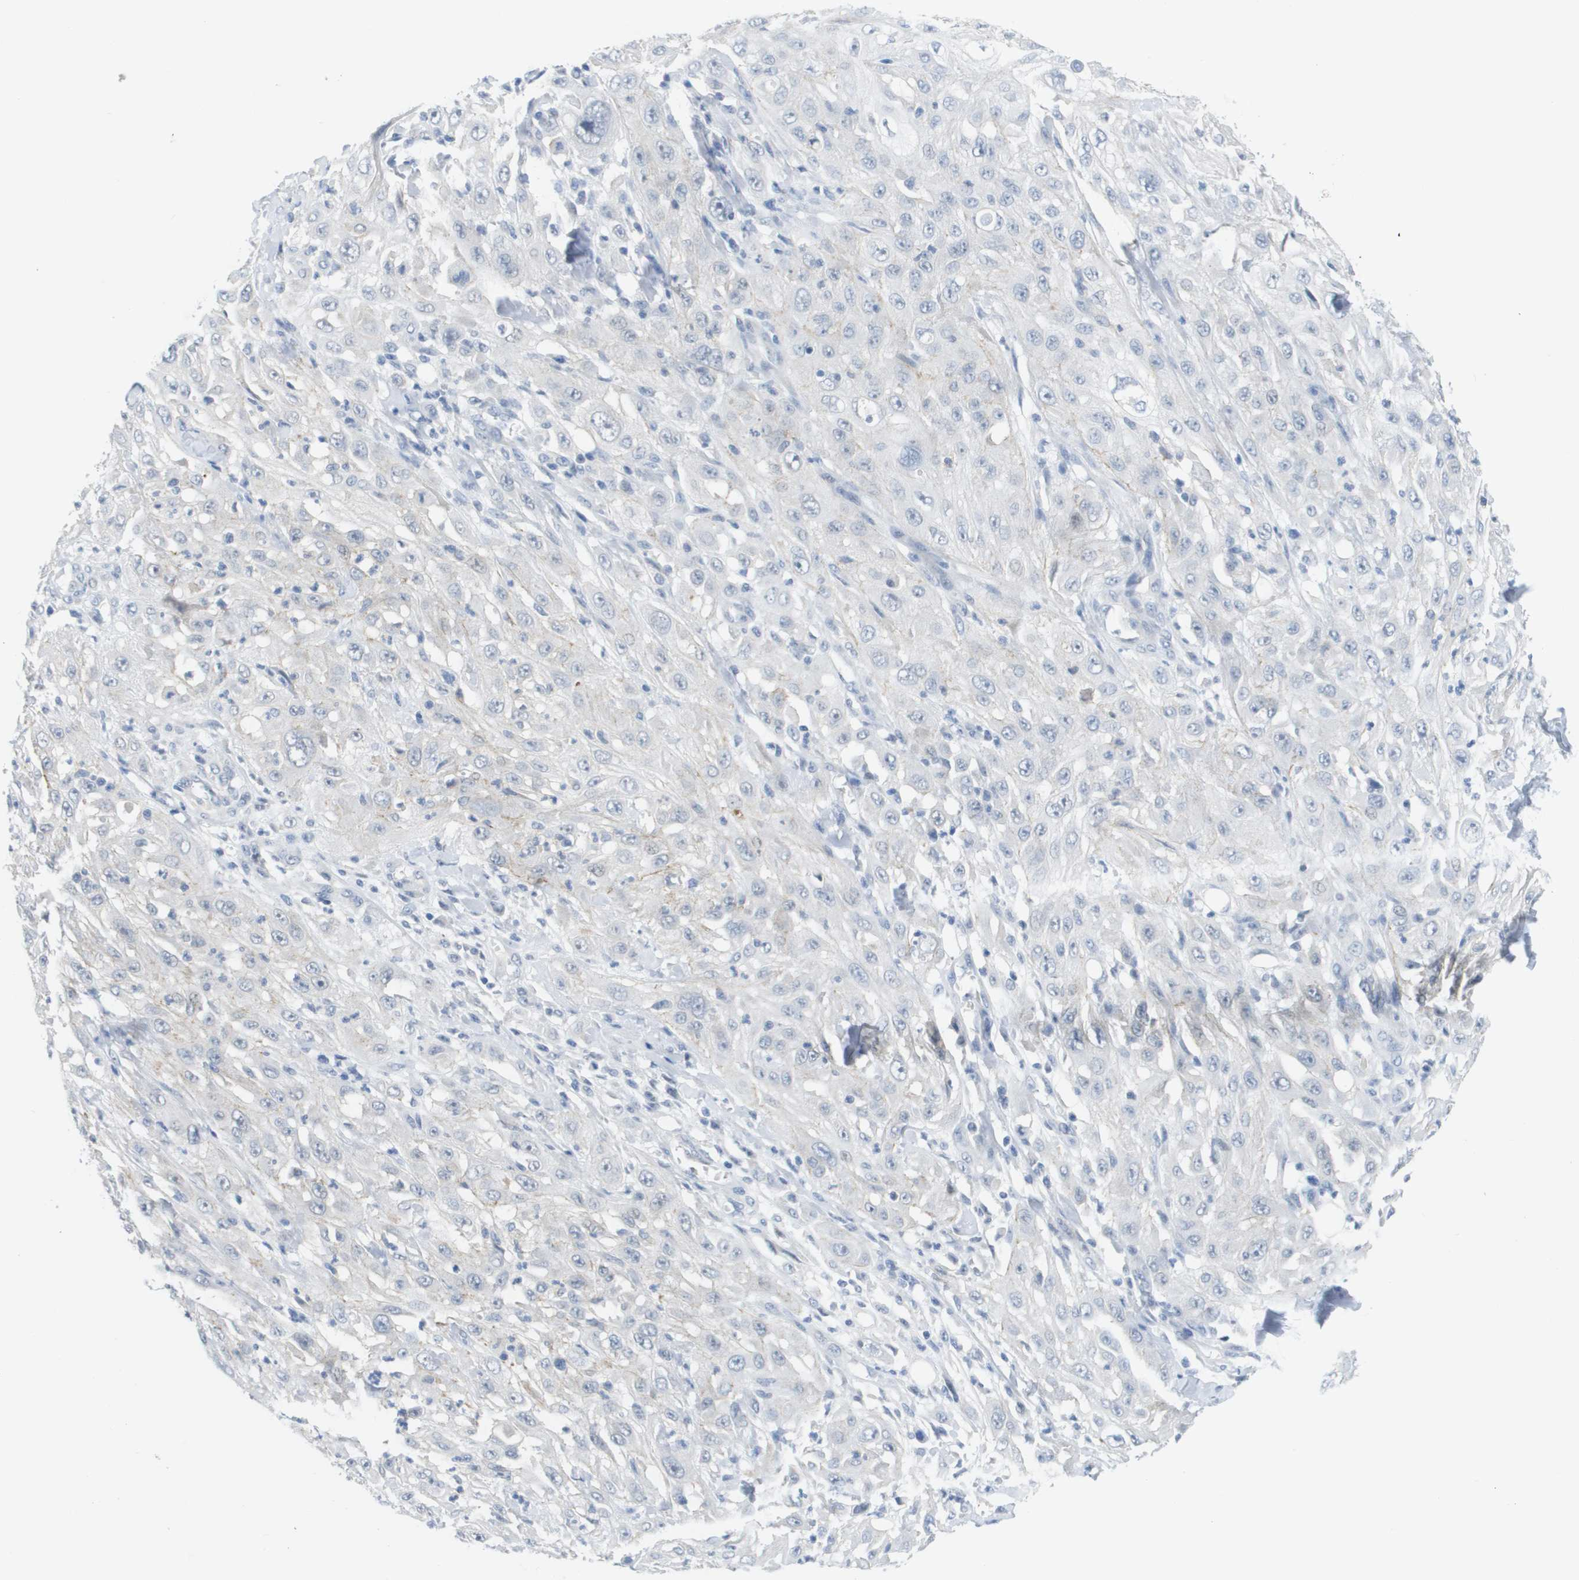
{"staining": {"intensity": "negative", "quantity": "none", "location": "none"}, "tissue": "skin cancer", "cell_type": "Tumor cells", "image_type": "cancer", "snomed": [{"axis": "morphology", "description": "Squamous cell carcinoma, NOS"}, {"axis": "morphology", "description": "Squamous cell carcinoma, metastatic, NOS"}, {"axis": "topography", "description": "Skin"}, {"axis": "topography", "description": "Lymph node"}], "caption": "High magnification brightfield microscopy of skin cancer stained with DAB (brown) and counterstained with hematoxylin (blue): tumor cells show no significant staining.", "gene": "PDE4A", "patient": {"sex": "male", "age": 75}}